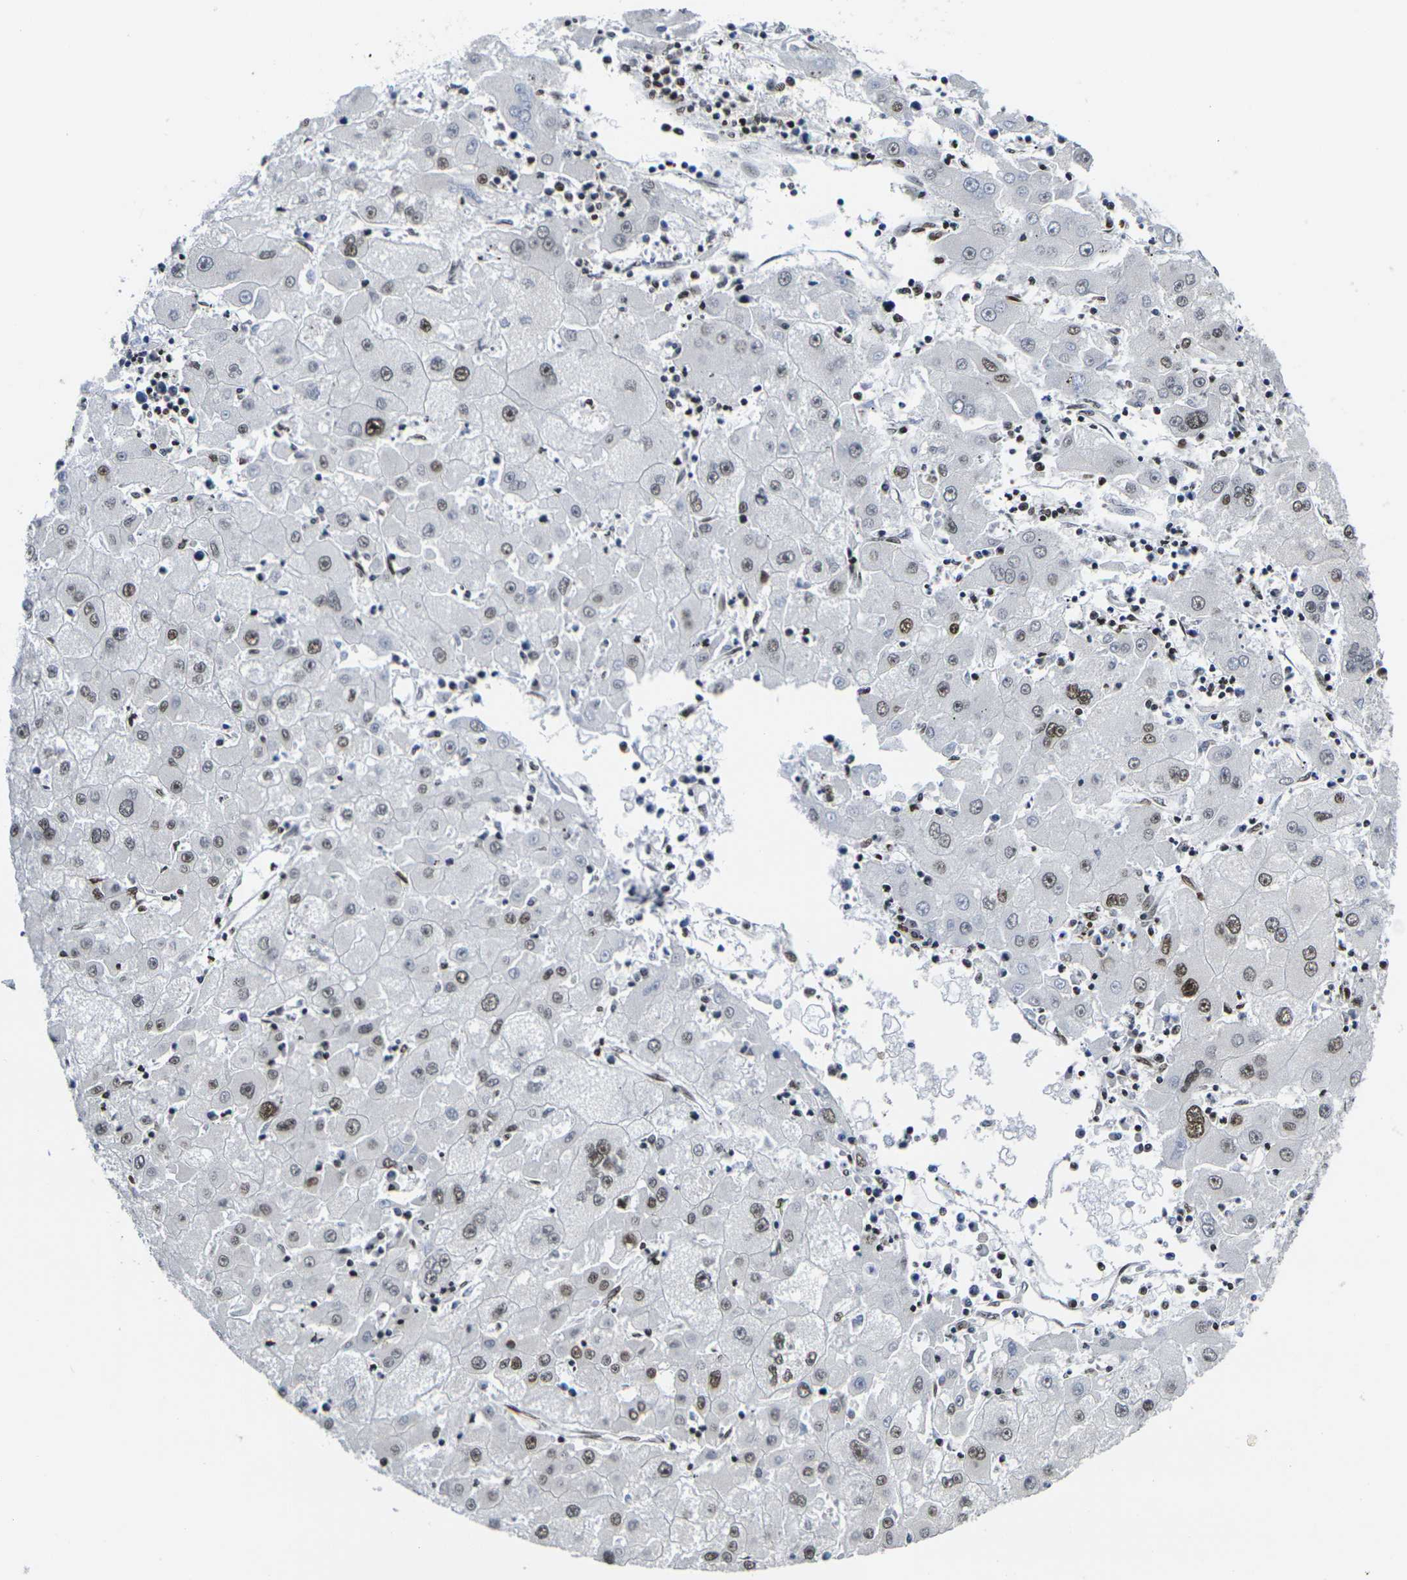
{"staining": {"intensity": "moderate", "quantity": ">75%", "location": "nuclear"}, "tissue": "liver cancer", "cell_type": "Tumor cells", "image_type": "cancer", "snomed": [{"axis": "morphology", "description": "Carcinoma, Hepatocellular, NOS"}, {"axis": "topography", "description": "Liver"}], "caption": "The micrograph displays immunohistochemical staining of hepatocellular carcinoma (liver). There is moderate nuclear positivity is appreciated in about >75% of tumor cells. (IHC, brightfield microscopy, high magnification).", "gene": "H1-10", "patient": {"sex": "male", "age": 72}}